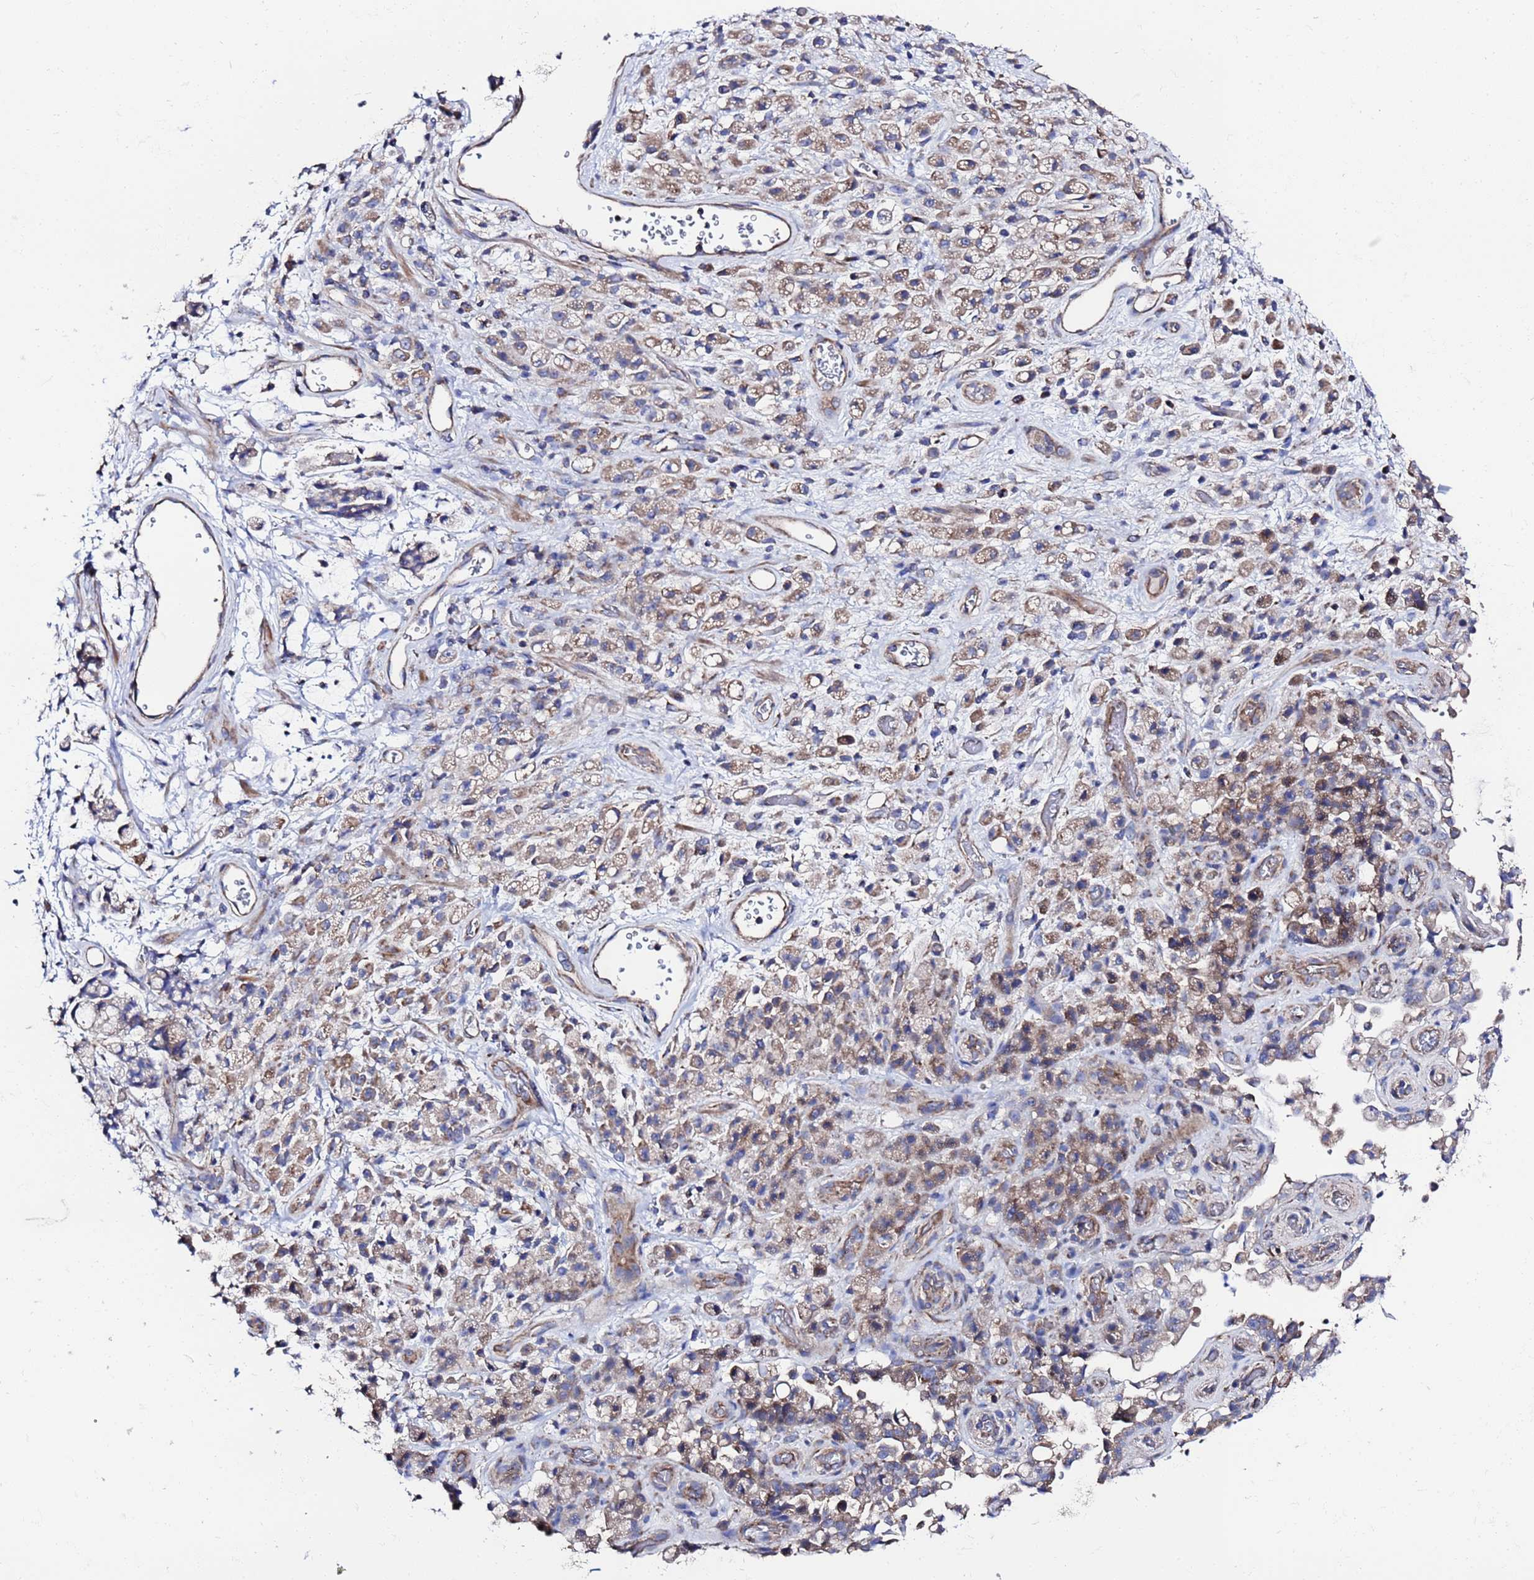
{"staining": {"intensity": "moderate", "quantity": "25%-75%", "location": "cytoplasmic/membranous"}, "tissue": "stomach cancer", "cell_type": "Tumor cells", "image_type": "cancer", "snomed": [{"axis": "morphology", "description": "Adenocarcinoma, NOS"}, {"axis": "topography", "description": "Stomach"}], "caption": "A high-resolution micrograph shows IHC staining of stomach cancer, which demonstrates moderate cytoplasmic/membranous positivity in about 25%-75% of tumor cells.", "gene": "FAHD2A", "patient": {"sex": "female", "age": 60}}